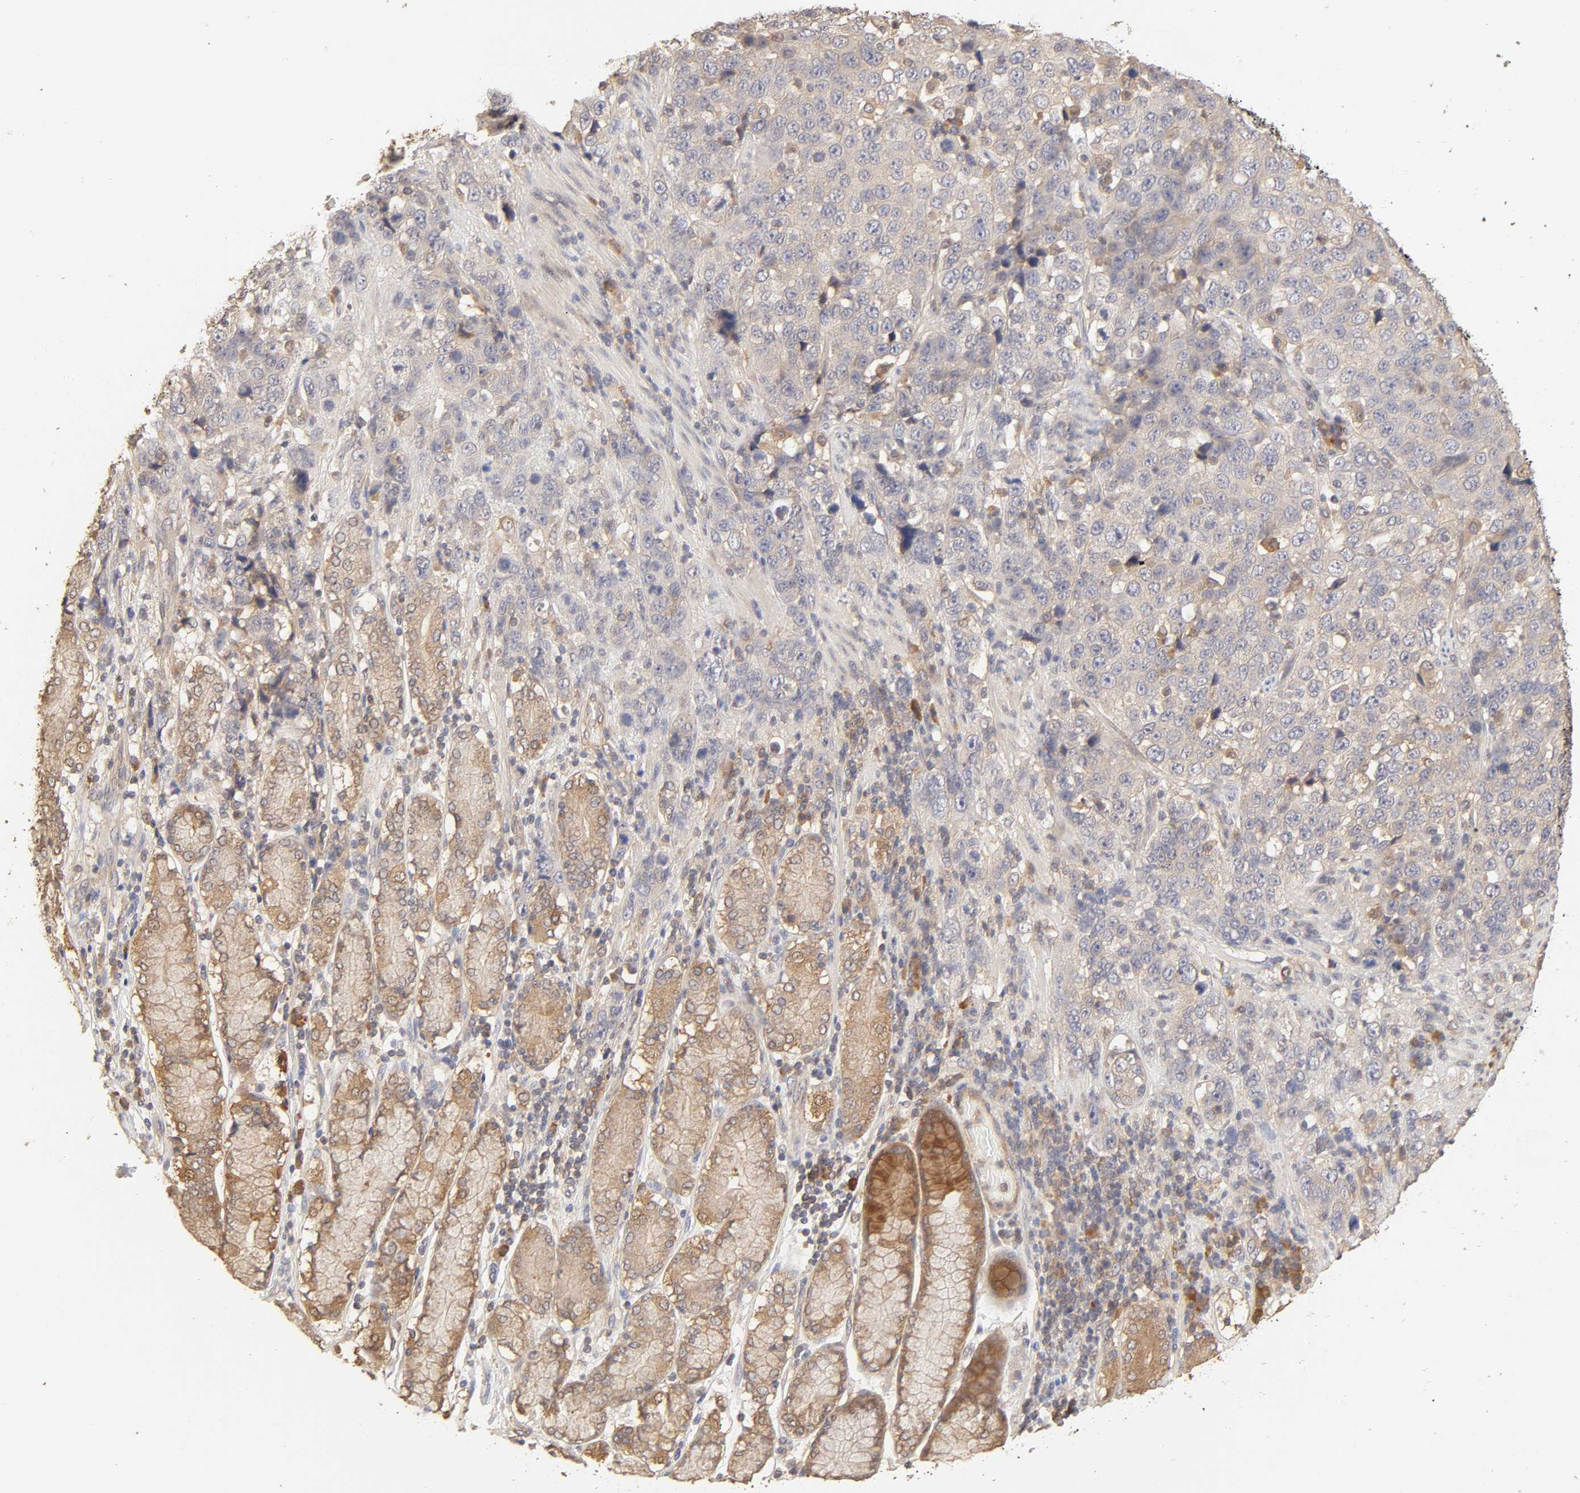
{"staining": {"intensity": "negative", "quantity": "none", "location": "none"}, "tissue": "stomach cancer", "cell_type": "Tumor cells", "image_type": "cancer", "snomed": [{"axis": "morphology", "description": "Normal tissue, NOS"}, {"axis": "morphology", "description": "Adenocarcinoma, NOS"}, {"axis": "topography", "description": "Stomach"}], "caption": "Immunohistochemical staining of adenocarcinoma (stomach) reveals no significant staining in tumor cells. The staining is performed using DAB (3,3'-diaminobenzidine) brown chromogen with nuclei counter-stained in using hematoxylin.", "gene": "AP1G2", "patient": {"sex": "male", "age": 48}}